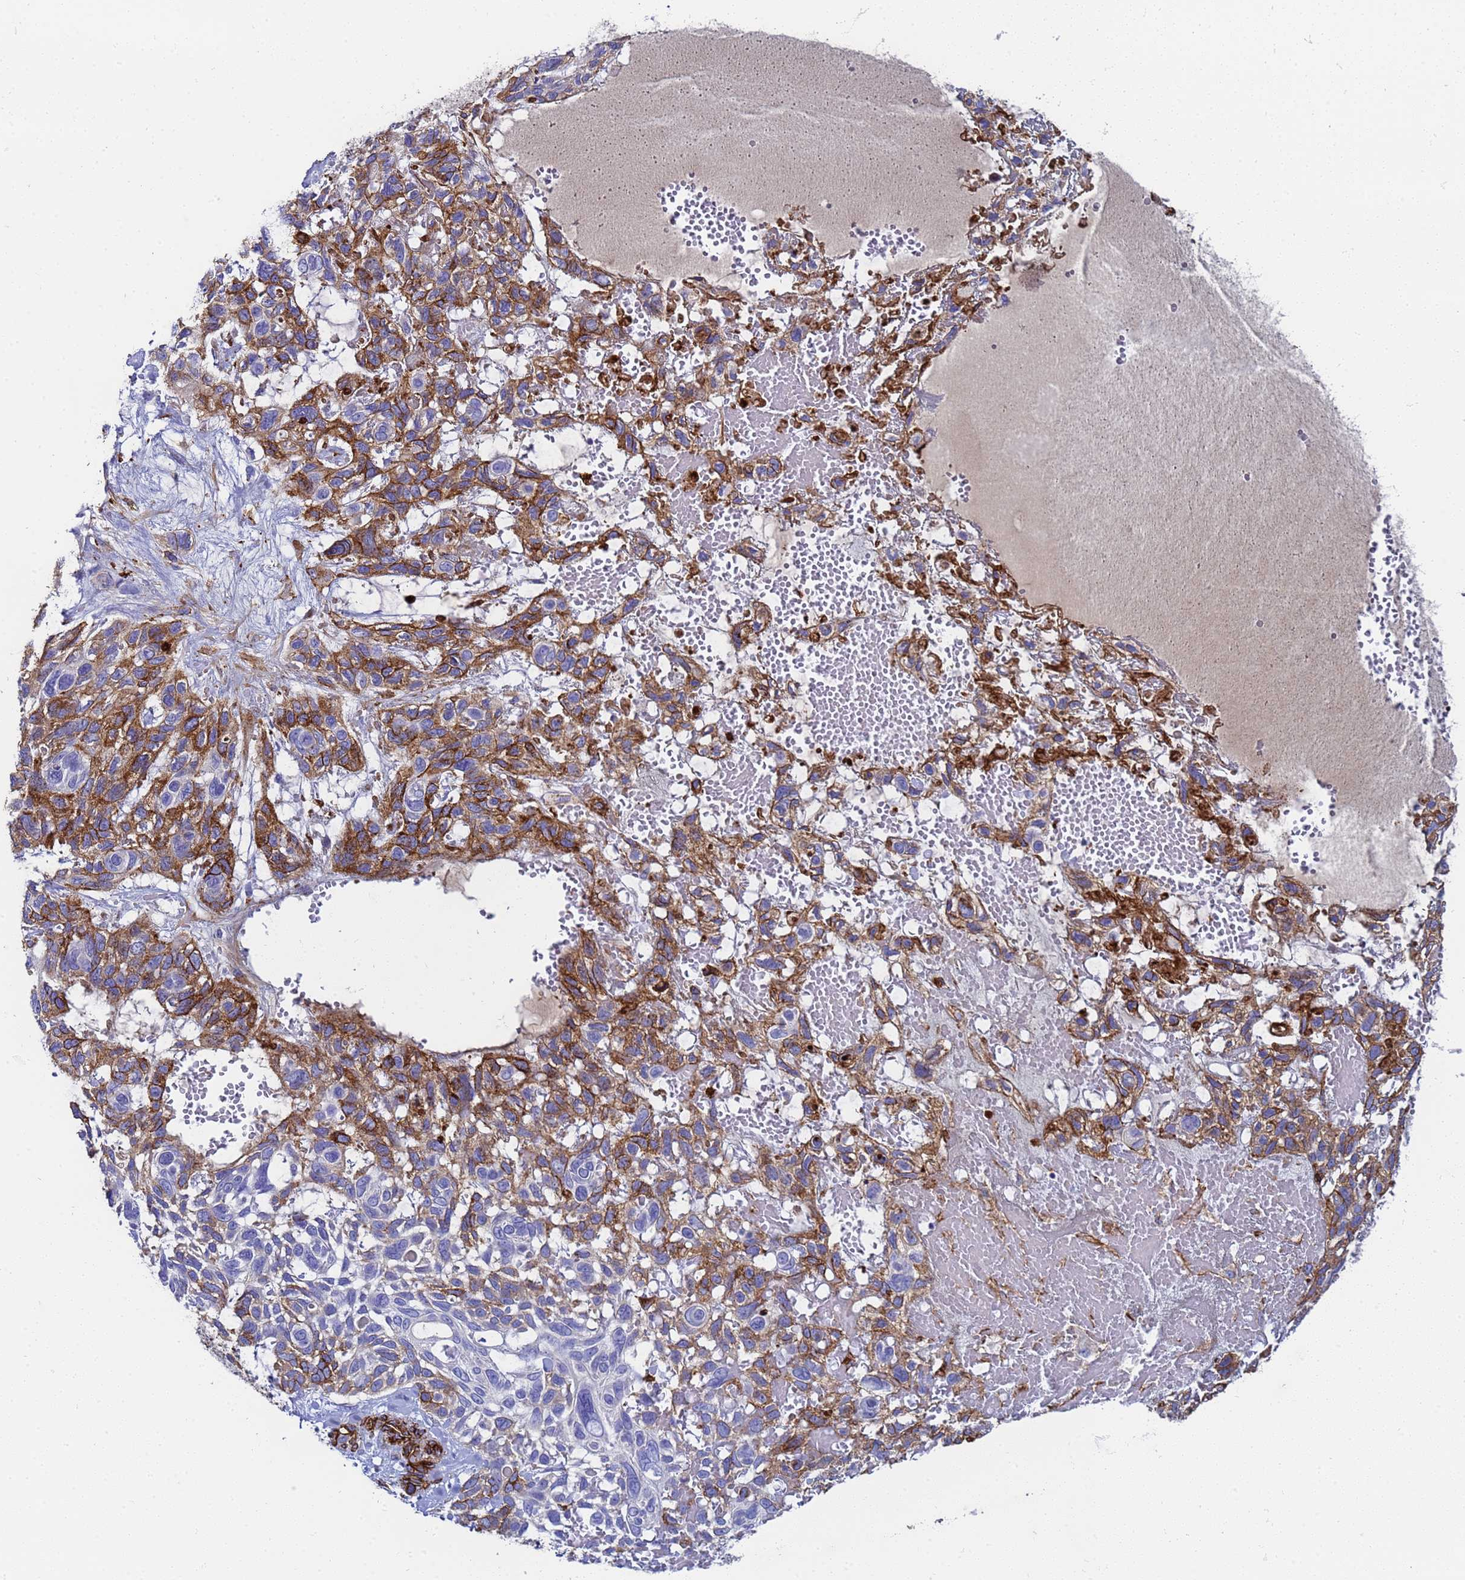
{"staining": {"intensity": "moderate", "quantity": "25%-75%", "location": "cytoplasmic/membranous"}, "tissue": "skin cancer", "cell_type": "Tumor cells", "image_type": "cancer", "snomed": [{"axis": "morphology", "description": "Basal cell carcinoma"}, {"axis": "topography", "description": "Skin"}], "caption": "Tumor cells exhibit moderate cytoplasmic/membranous expression in approximately 25%-75% of cells in skin cancer.", "gene": "ADIPOQ", "patient": {"sex": "male", "age": 88}}